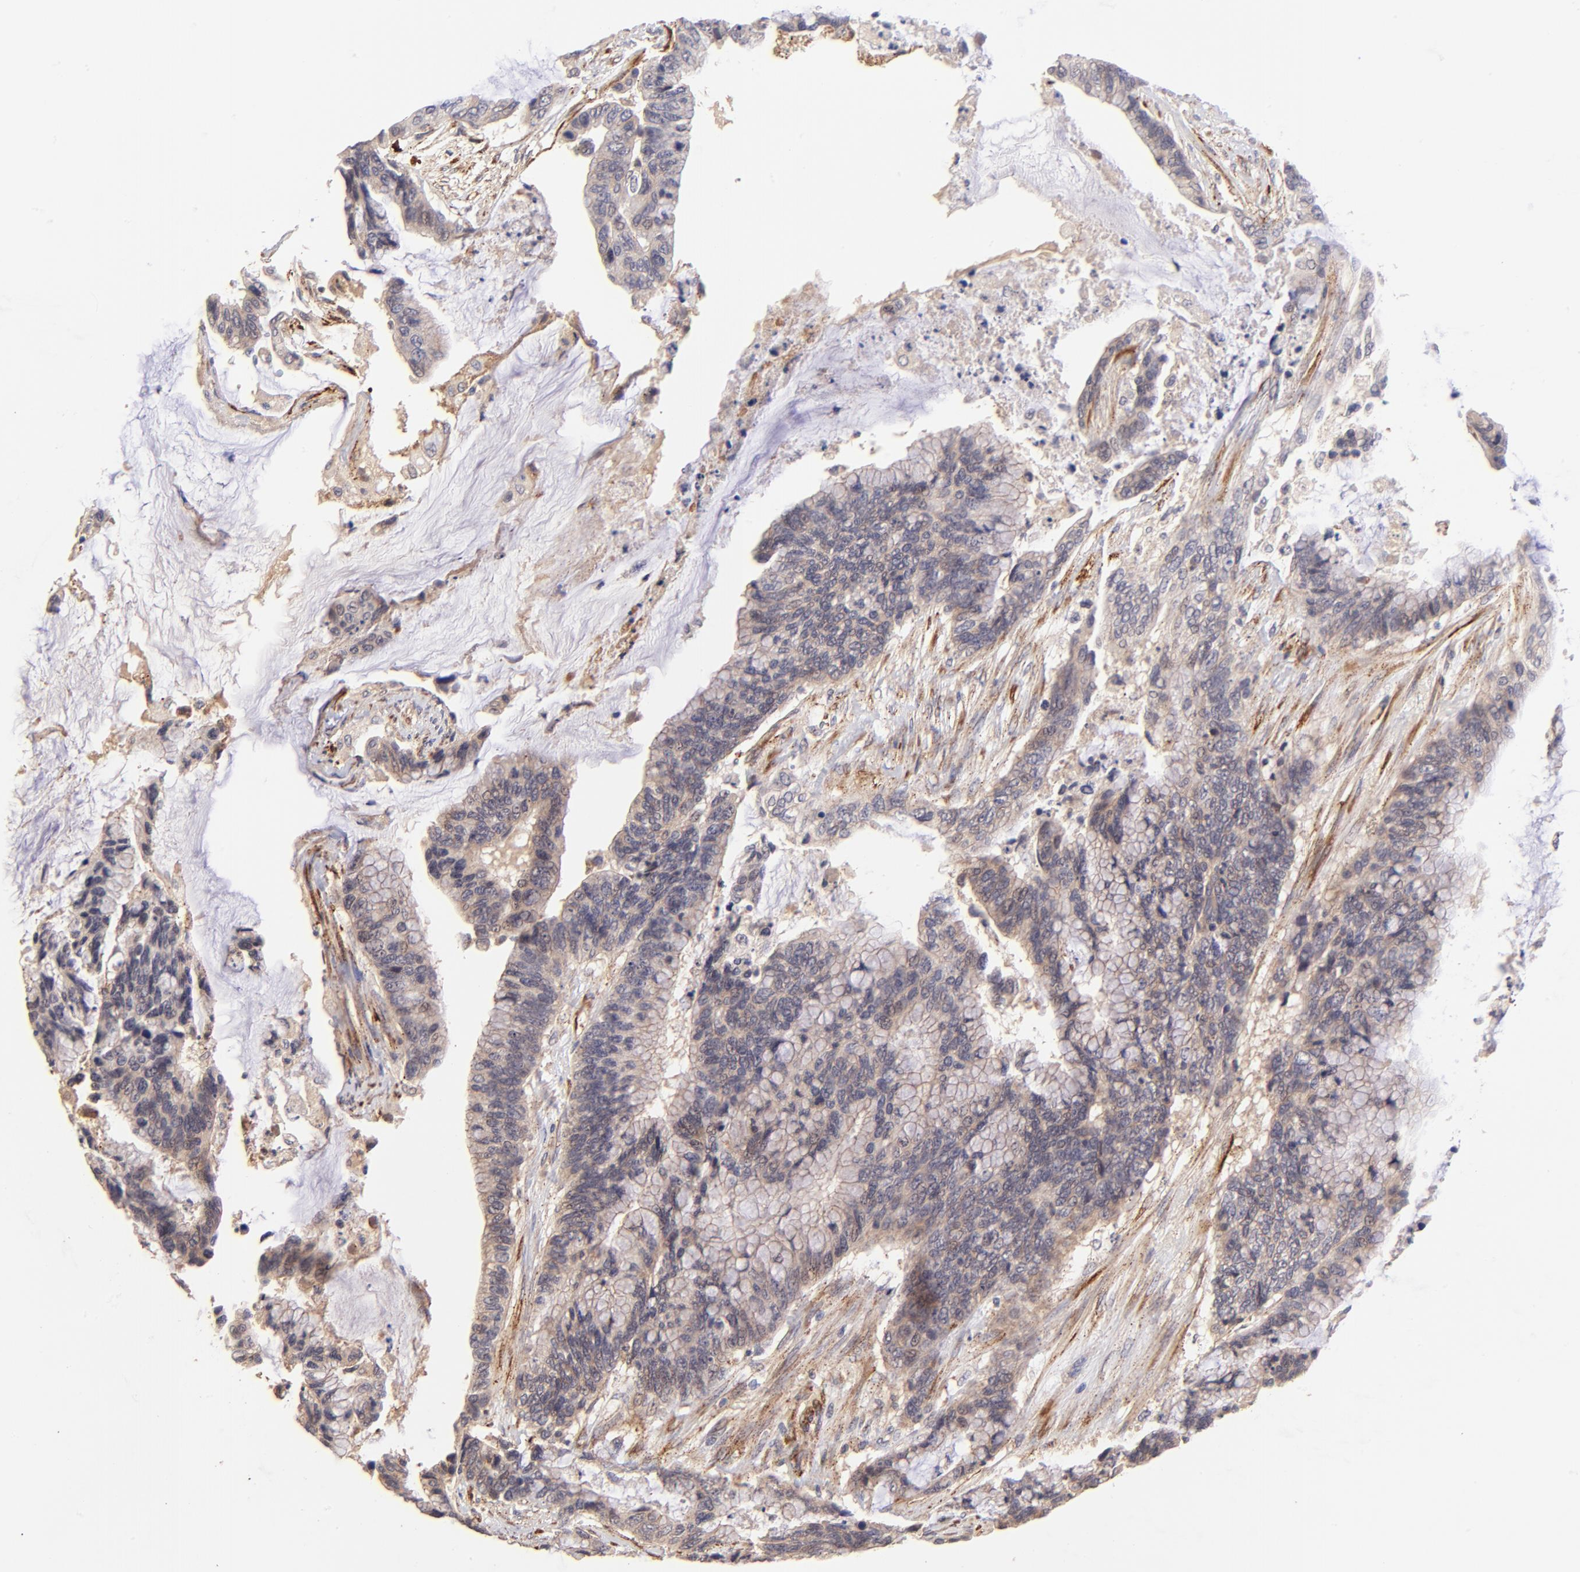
{"staining": {"intensity": "moderate", "quantity": "25%-75%", "location": "cytoplasmic/membranous"}, "tissue": "colorectal cancer", "cell_type": "Tumor cells", "image_type": "cancer", "snomed": [{"axis": "morphology", "description": "Adenocarcinoma, NOS"}, {"axis": "topography", "description": "Rectum"}], "caption": "Moderate cytoplasmic/membranous expression for a protein is appreciated in about 25%-75% of tumor cells of colorectal cancer using immunohistochemistry (IHC).", "gene": "SPARC", "patient": {"sex": "female", "age": 59}}